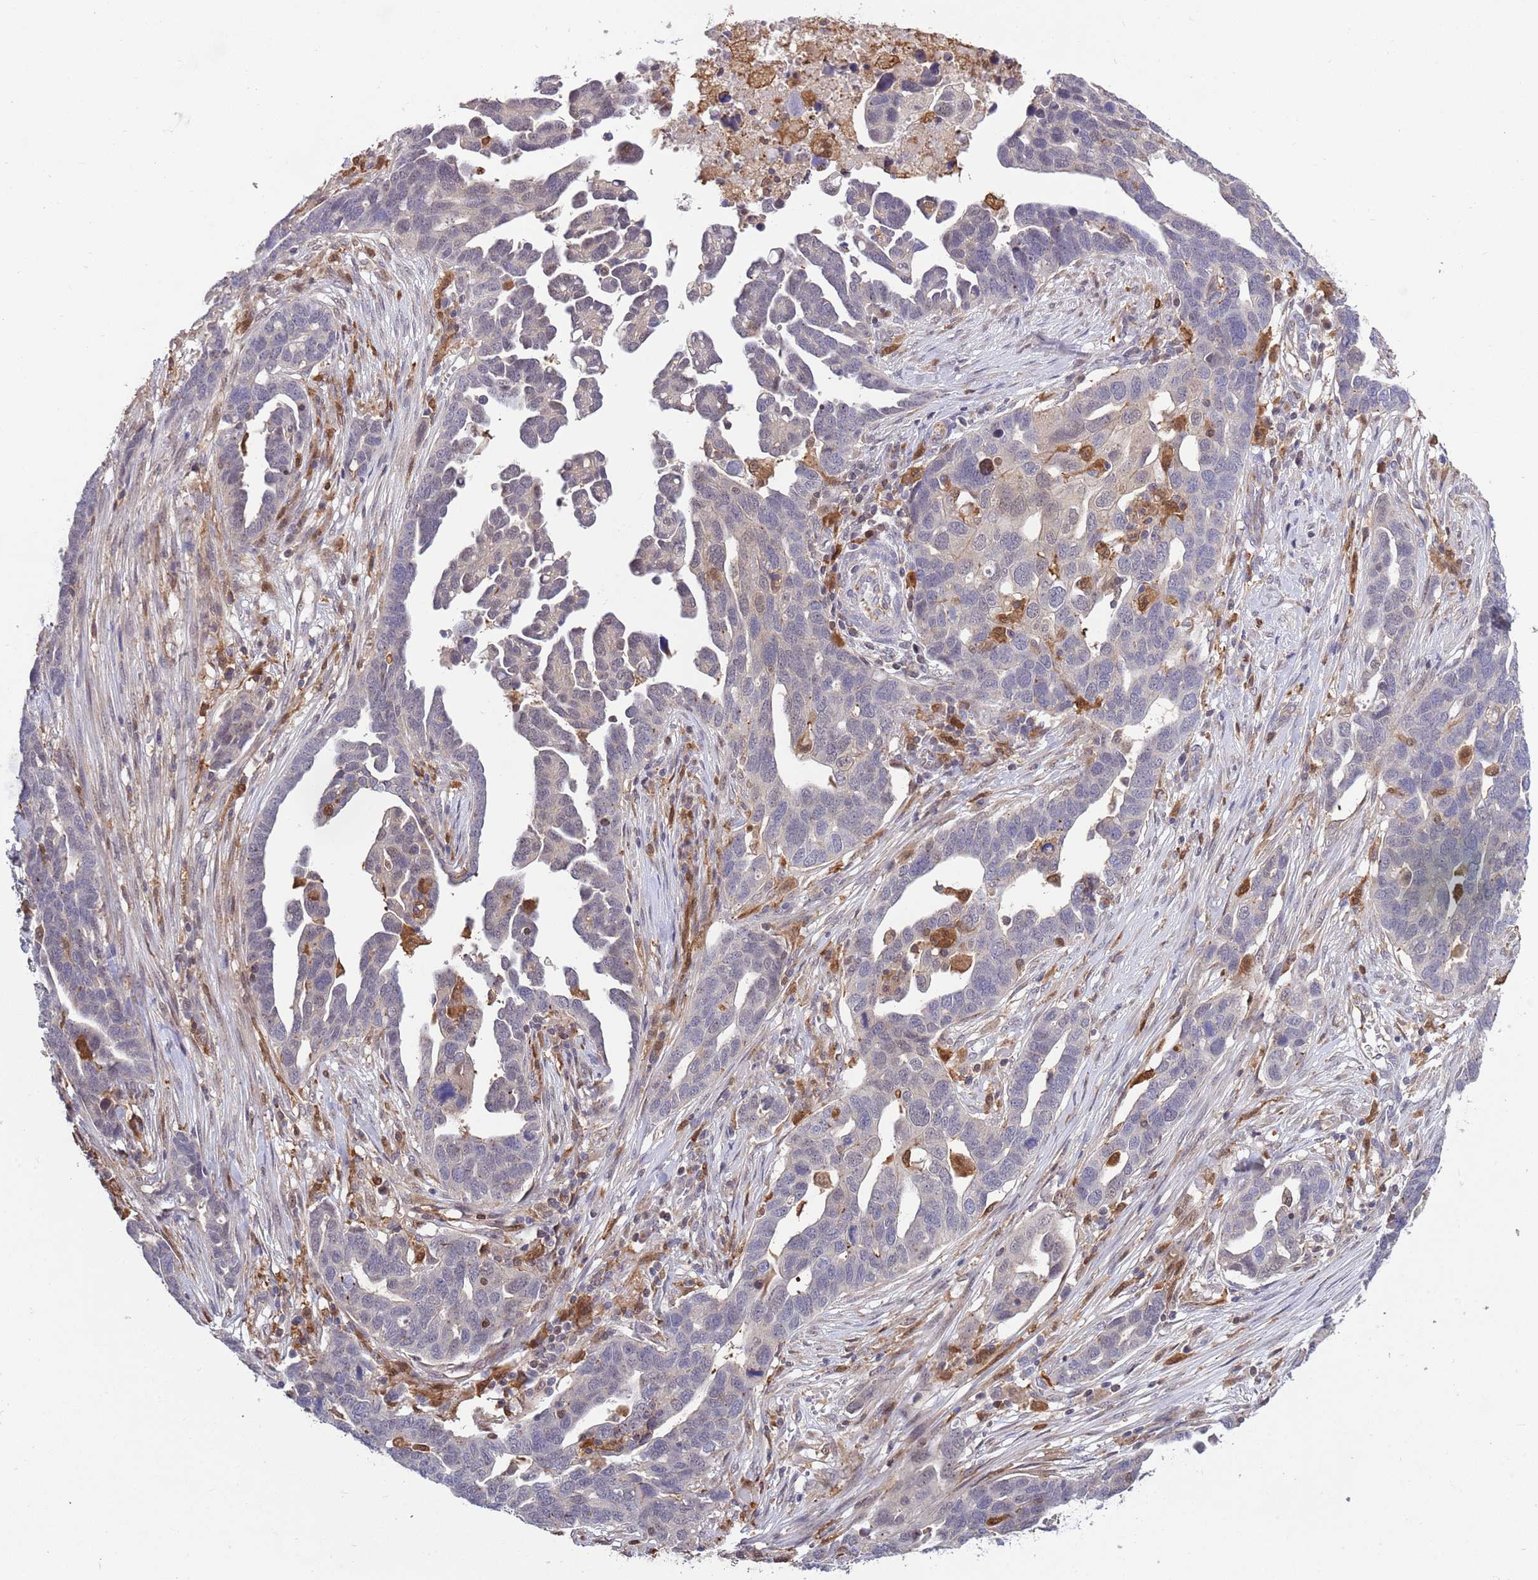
{"staining": {"intensity": "negative", "quantity": "none", "location": "none"}, "tissue": "ovarian cancer", "cell_type": "Tumor cells", "image_type": "cancer", "snomed": [{"axis": "morphology", "description": "Cystadenocarcinoma, serous, NOS"}, {"axis": "topography", "description": "Ovary"}], "caption": "A photomicrograph of human serous cystadenocarcinoma (ovarian) is negative for staining in tumor cells.", "gene": "CCNJL", "patient": {"sex": "female", "age": 54}}